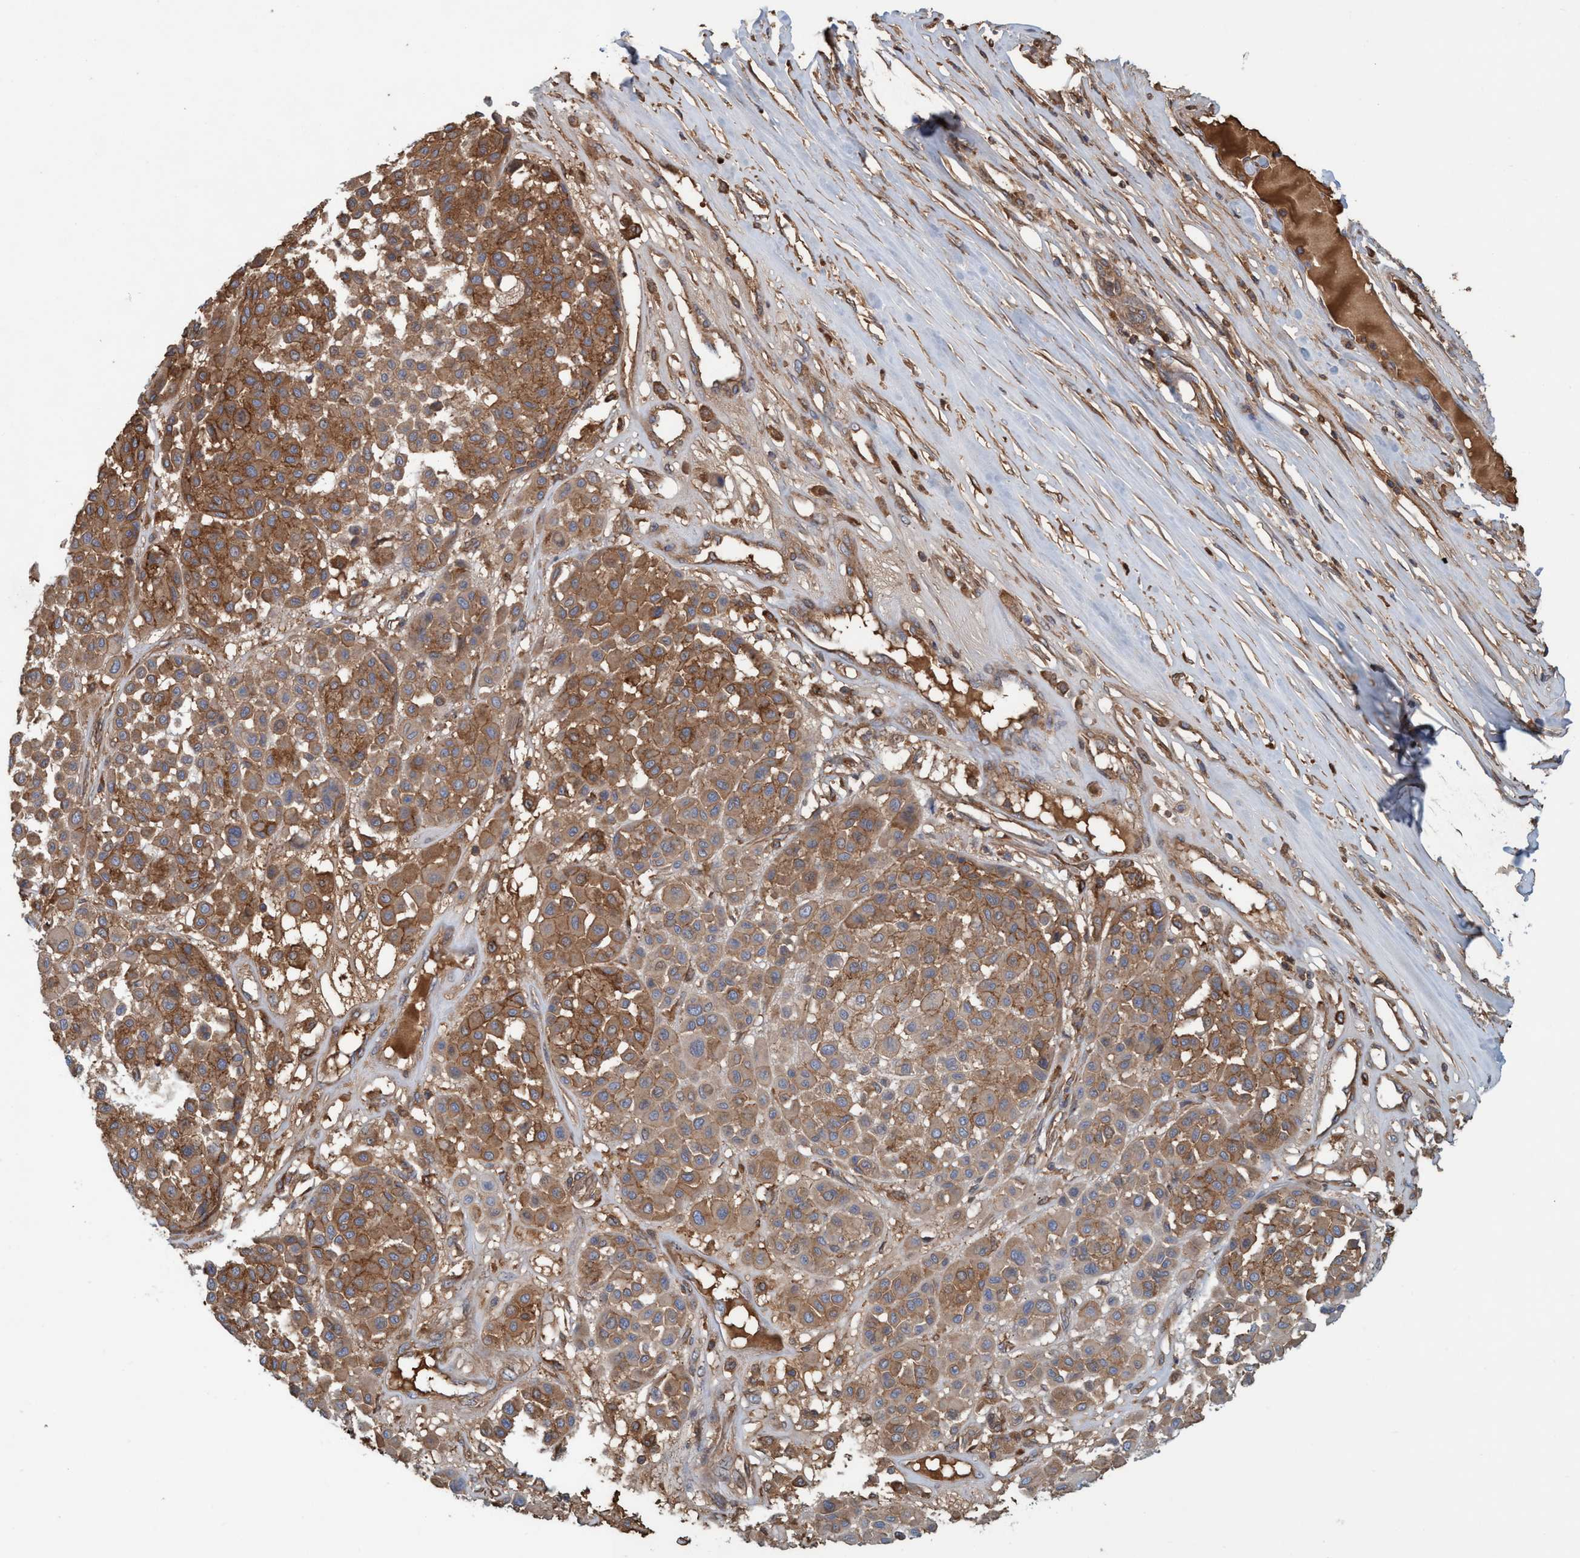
{"staining": {"intensity": "moderate", "quantity": ">75%", "location": "cytoplasmic/membranous"}, "tissue": "melanoma", "cell_type": "Tumor cells", "image_type": "cancer", "snomed": [{"axis": "morphology", "description": "Malignant melanoma, Metastatic site"}, {"axis": "topography", "description": "Soft tissue"}], "caption": "This micrograph exhibits immunohistochemistry (IHC) staining of melanoma, with medium moderate cytoplasmic/membranous positivity in approximately >75% of tumor cells.", "gene": "SPECC1", "patient": {"sex": "male", "age": 41}}